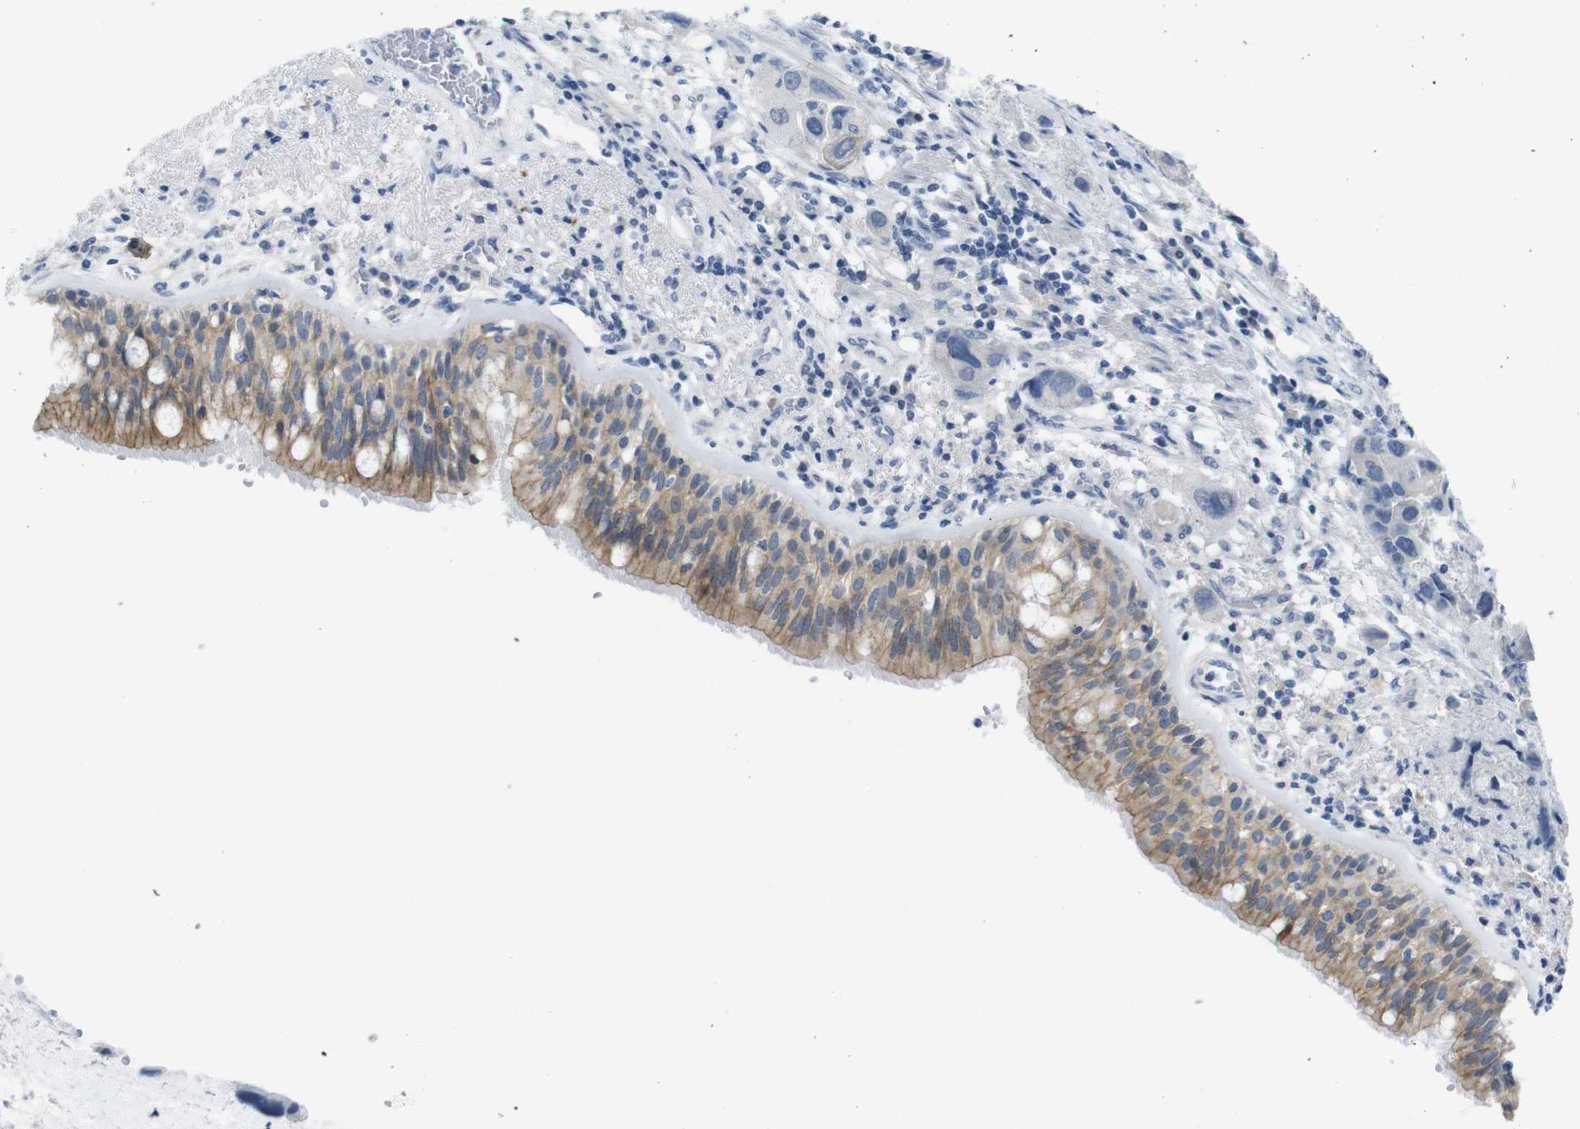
{"staining": {"intensity": "strong", "quantity": ">75%", "location": "cytoplasmic/membranous"}, "tissue": "bronchus", "cell_type": "Respiratory epithelial cells", "image_type": "normal", "snomed": [{"axis": "morphology", "description": "Normal tissue, NOS"}, {"axis": "morphology", "description": "Adenocarcinoma, NOS"}, {"axis": "morphology", "description": "Adenocarcinoma, metastatic, NOS"}, {"axis": "topography", "description": "Lymph node"}, {"axis": "topography", "description": "Bronchus"}, {"axis": "topography", "description": "Lung"}], "caption": "A micrograph showing strong cytoplasmic/membranous positivity in approximately >75% of respiratory epithelial cells in normal bronchus, as visualized by brown immunohistochemical staining.", "gene": "ANK3", "patient": {"sex": "female", "age": 54}}